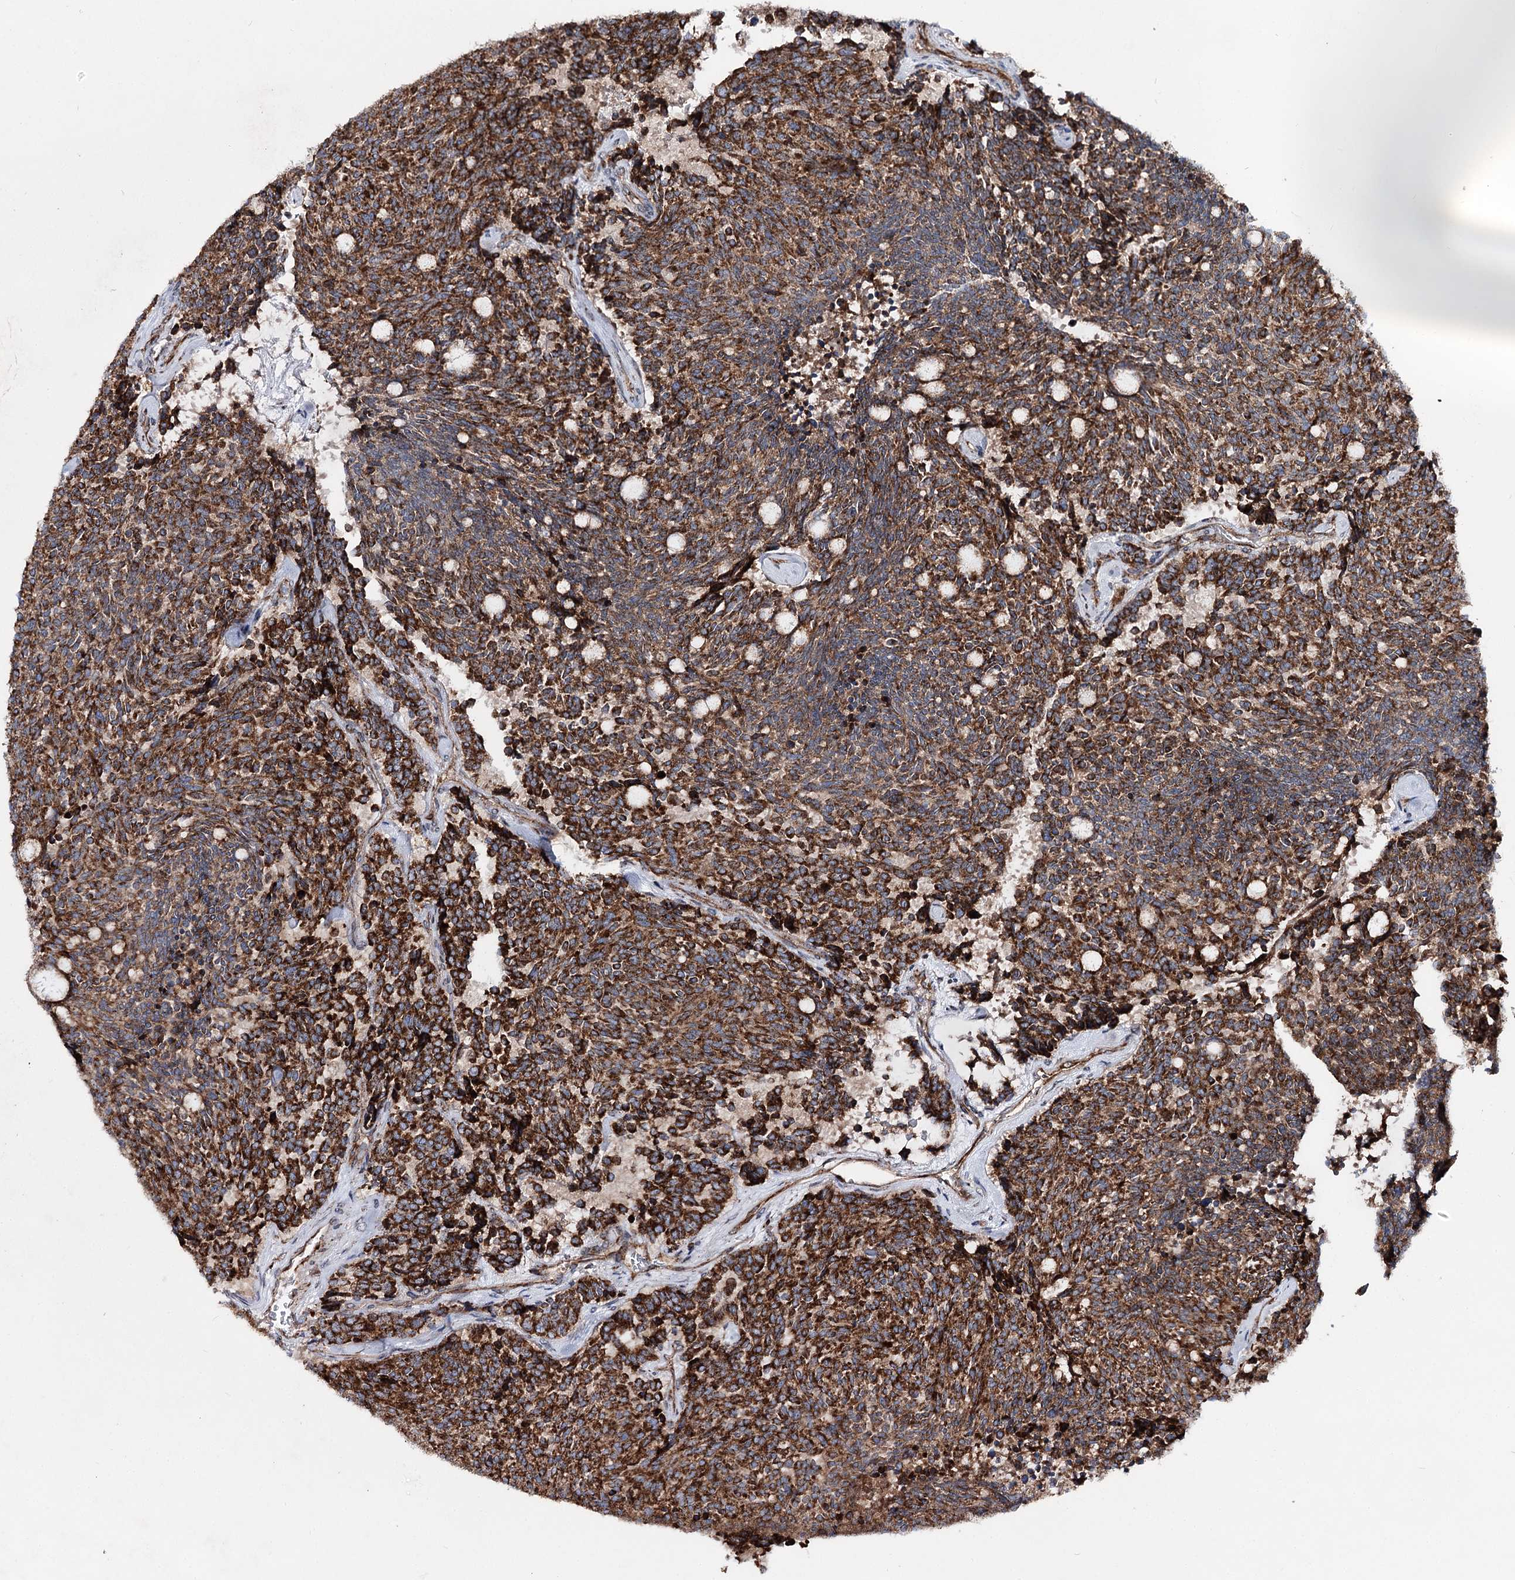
{"staining": {"intensity": "strong", "quantity": ">75%", "location": "cytoplasmic/membranous"}, "tissue": "carcinoid", "cell_type": "Tumor cells", "image_type": "cancer", "snomed": [{"axis": "morphology", "description": "Carcinoid, malignant, NOS"}, {"axis": "topography", "description": "Pancreas"}], "caption": "A micrograph of carcinoid stained for a protein exhibits strong cytoplasmic/membranous brown staining in tumor cells. The protein of interest is stained brown, and the nuclei are stained in blue (DAB IHC with brightfield microscopy, high magnification).", "gene": "MSANTD2", "patient": {"sex": "female", "age": 54}}